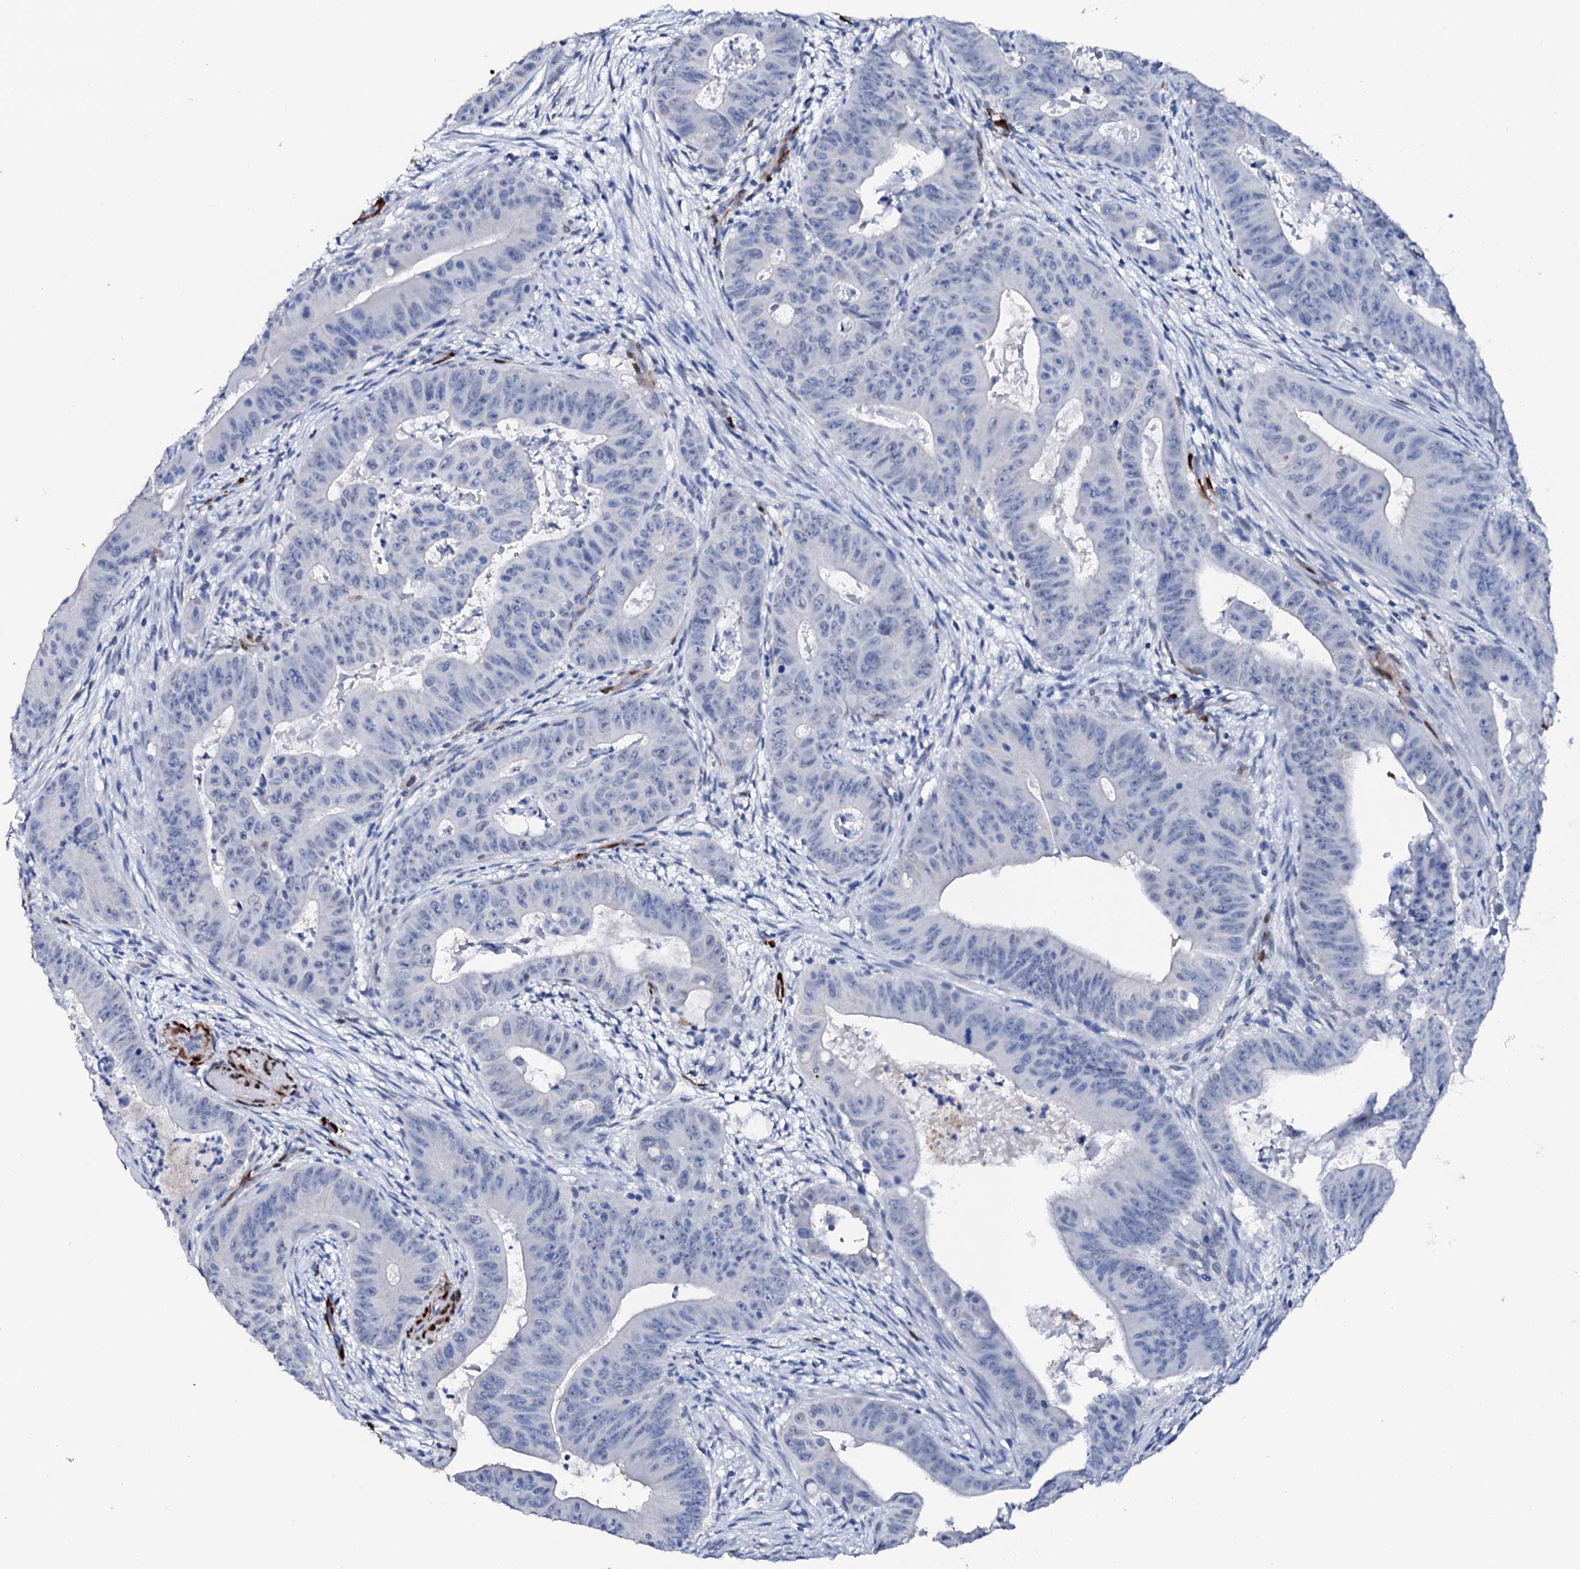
{"staining": {"intensity": "negative", "quantity": "none", "location": "none"}, "tissue": "colorectal cancer", "cell_type": "Tumor cells", "image_type": "cancer", "snomed": [{"axis": "morphology", "description": "Adenocarcinoma, NOS"}, {"axis": "topography", "description": "Rectum"}], "caption": "This is an immunohistochemistry photomicrograph of human colorectal cancer (adenocarcinoma). There is no positivity in tumor cells.", "gene": "NRIP2", "patient": {"sex": "female", "age": 75}}